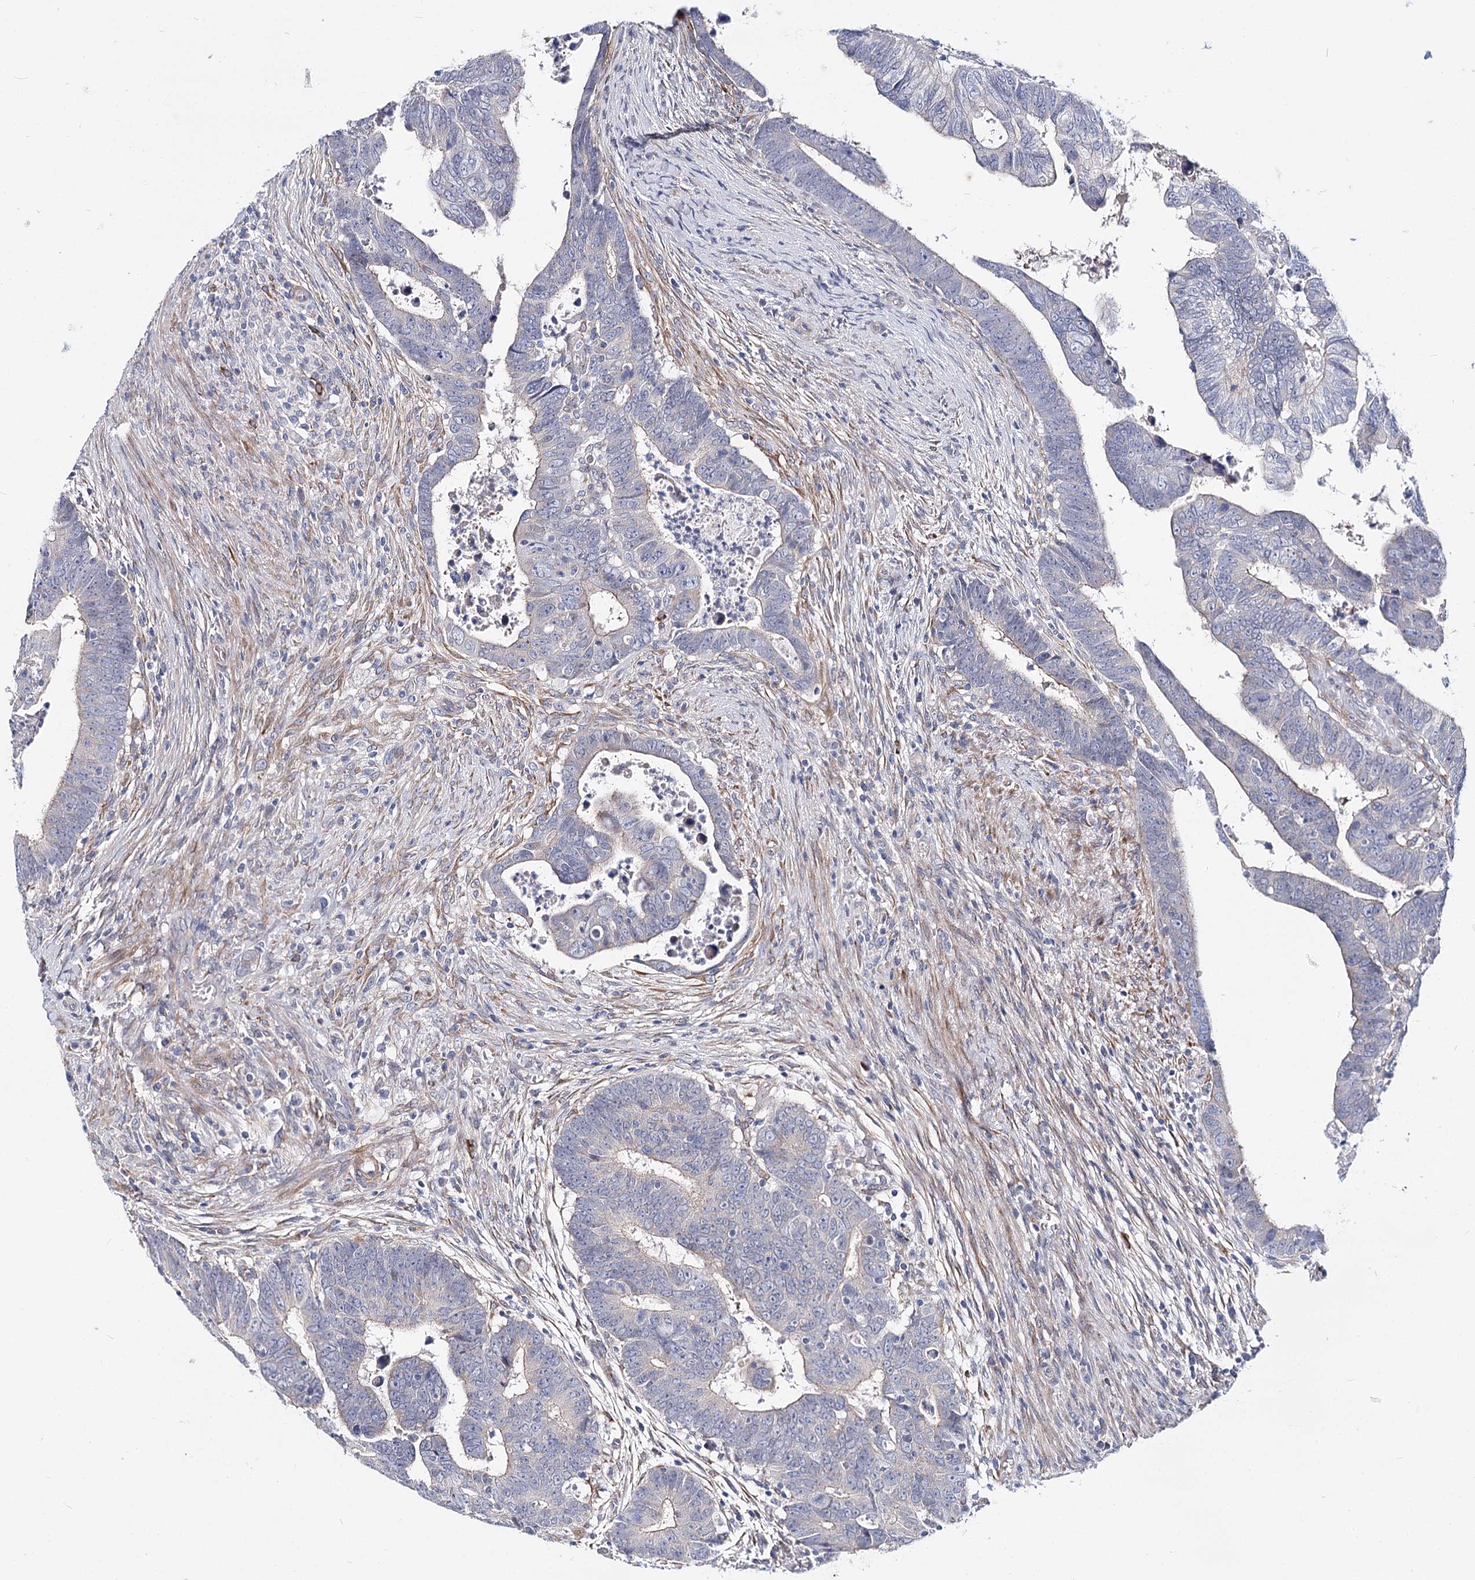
{"staining": {"intensity": "negative", "quantity": "none", "location": "none"}, "tissue": "colorectal cancer", "cell_type": "Tumor cells", "image_type": "cancer", "snomed": [{"axis": "morphology", "description": "Normal tissue, NOS"}, {"axis": "morphology", "description": "Adenocarcinoma, NOS"}, {"axis": "topography", "description": "Rectum"}], "caption": "Tumor cells show no significant protein staining in colorectal adenocarcinoma.", "gene": "TEX12", "patient": {"sex": "female", "age": 65}}